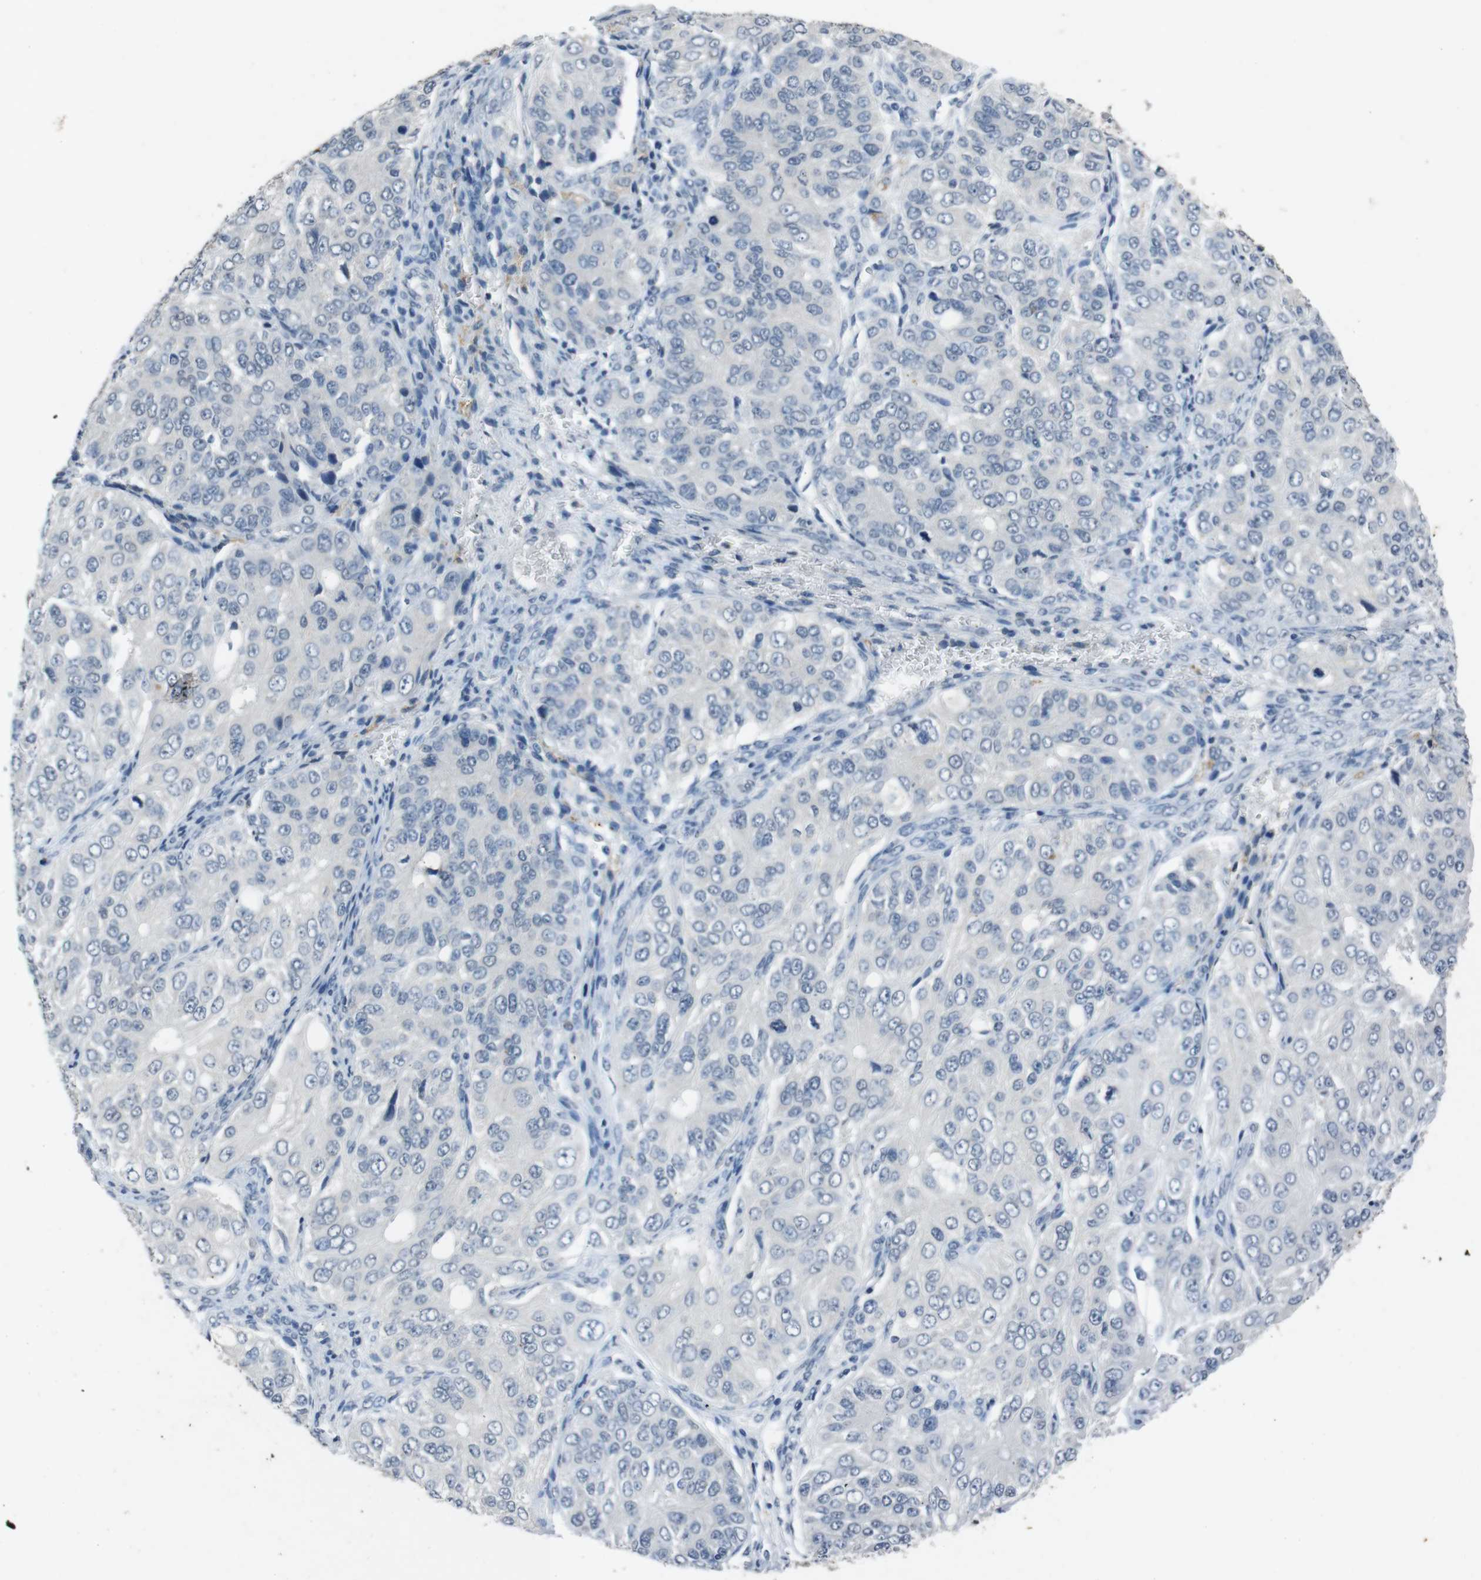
{"staining": {"intensity": "negative", "quantity": "none", "location": "none"}, "tissue": "ovarian cancer", "cell_type": "Tumor cells", "image_type": "cancer", "snomed": [{"axis": "morphology", "description": "Carcinoma, endometroid"}, {"axis": "topography", "description": "Ovary"}], "caption": "IHC histopathology image of neoplastic tissue: endometroid carcinoma (ovarian) stained with DAB (3,3'-diaminobenzidine) shows no significant protein expression in tumor cells.", "gene": "STBD1", "patient": {"sex": "female", "age": 51}}